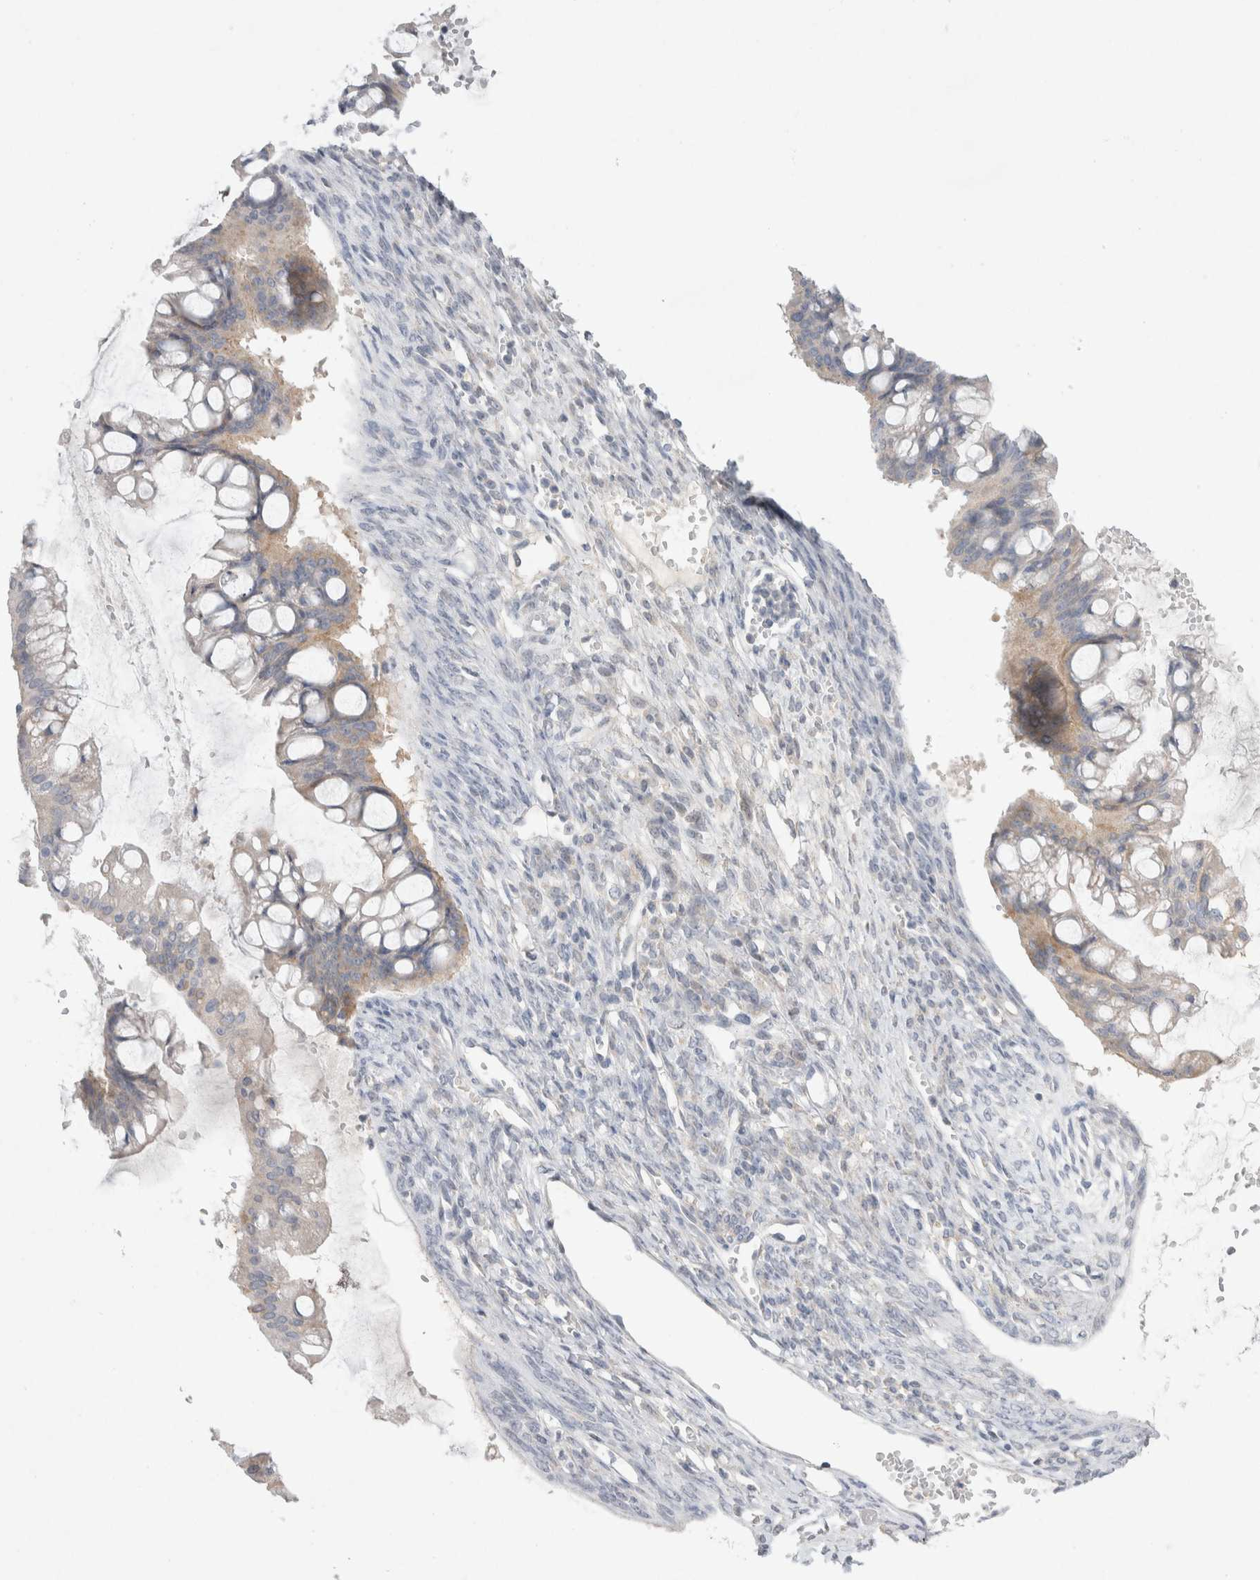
{"staining": {"intensity": "weak", "quantity": "<25%", "location": "cytoplasmic/membranous"}, "tissue": "ovarian cancer", "cell_type": "Tumor cells", "image_type": "cancer", "snomed": [{"axis": "morphology", "description": "Cystadenocarcinoma, mucinous, NOS"}, {"axis": "topography", "description": "Ovary"}], "caption": "Immunohistochemistry of mucinous cystadenocarcinoma (ovarian) exhibits no expression in tumor cells.", "gene": "CMTM4", "patient": {"sex": "female", "age": 73}}